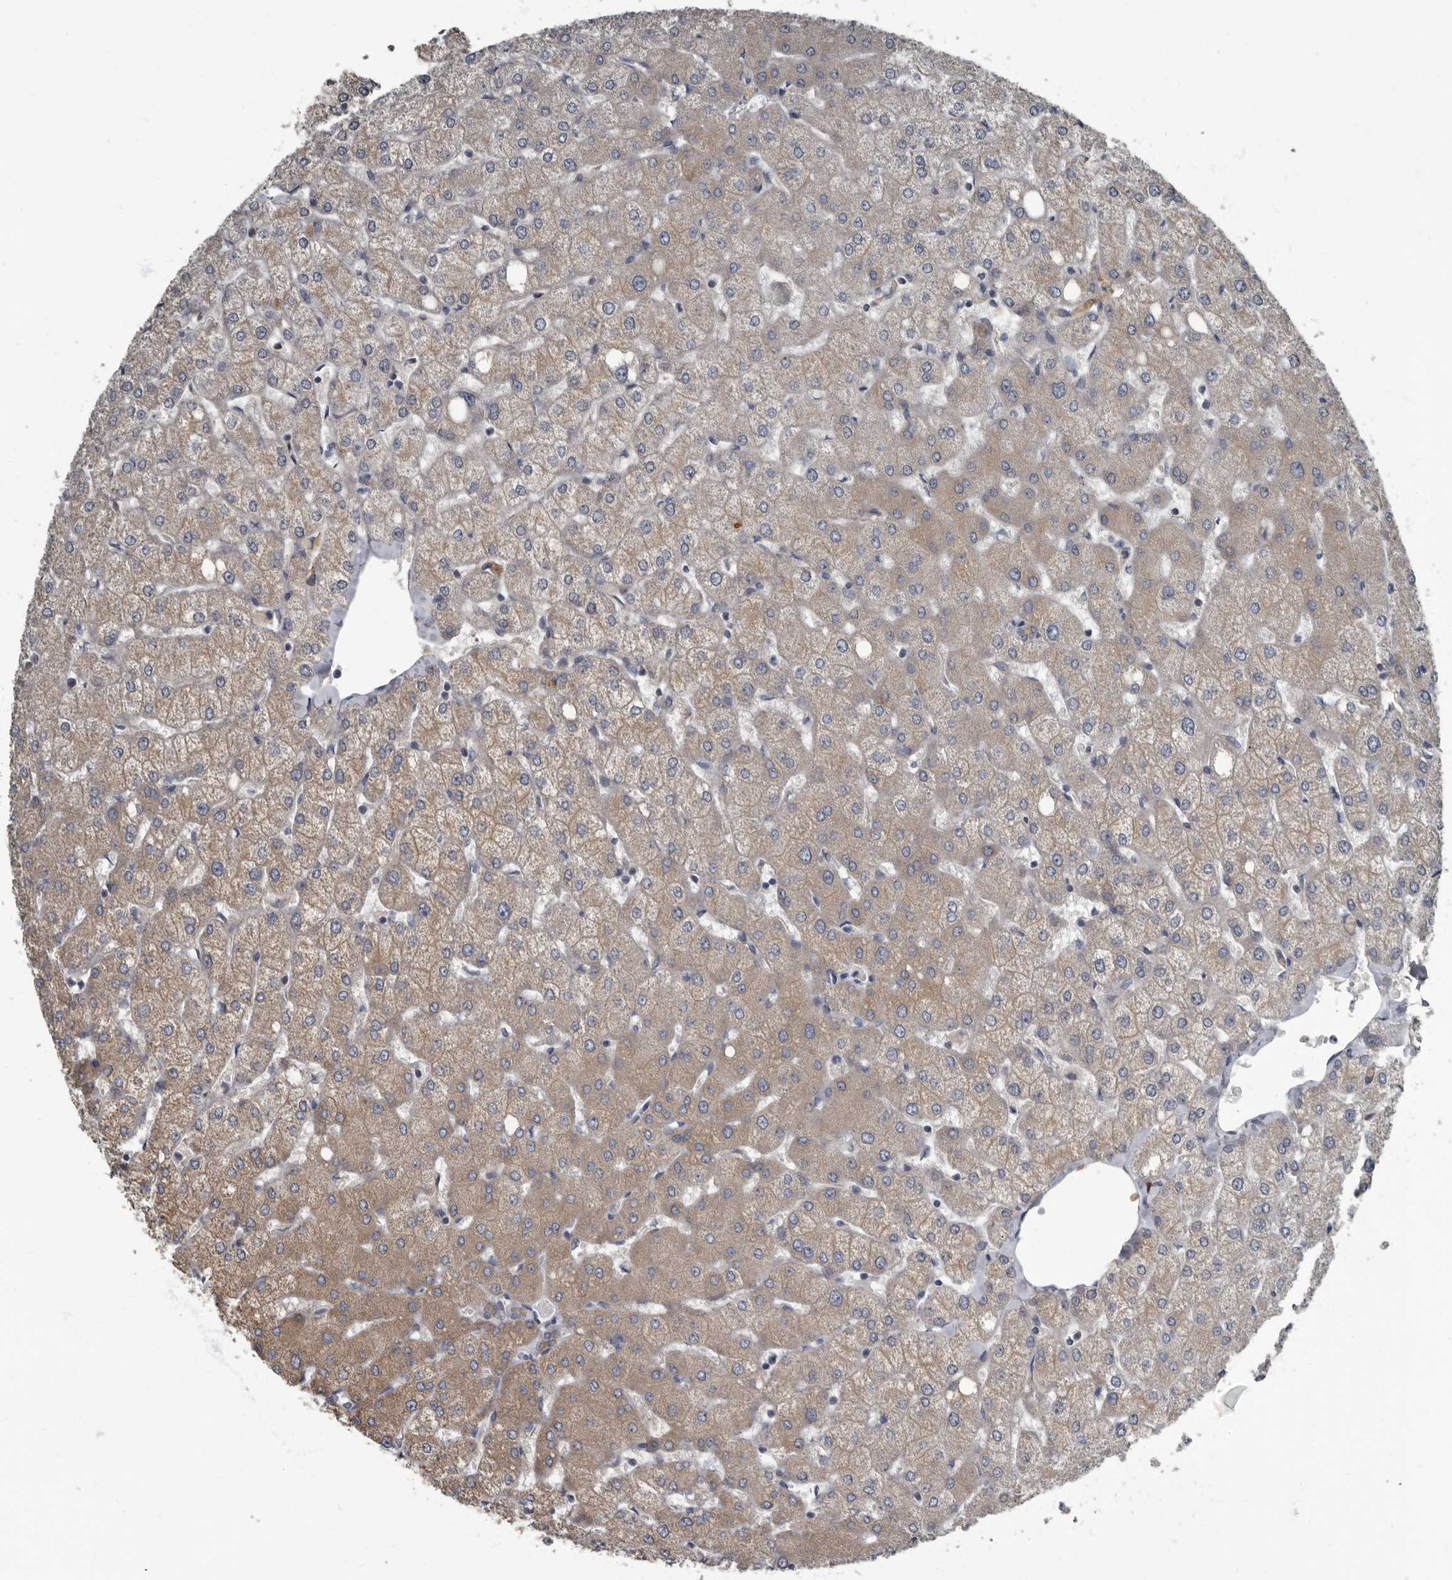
{"staining": {"intensity": "negative", "quantity": "none", "location": "none"}, "tissue": "liver", "cell_type": "Cholangiocytes", "image_type": "normal", "snomed": [{"axis": "morphology", "description": "Normal tissue, NOS"}, {"axis": "topography", "description": "Liver"}], "caption": "Protein analysis of normal liver displays no significant expression in cholangiocytes. Brightfield microscopy of IHC stained with DAB (3,3'-diaminobenzidine) (brown) and hematoxylin (blue), captured at high magnification.", "gene": "TPD52L1", "patient": {"sex": "female", "age": 54}}